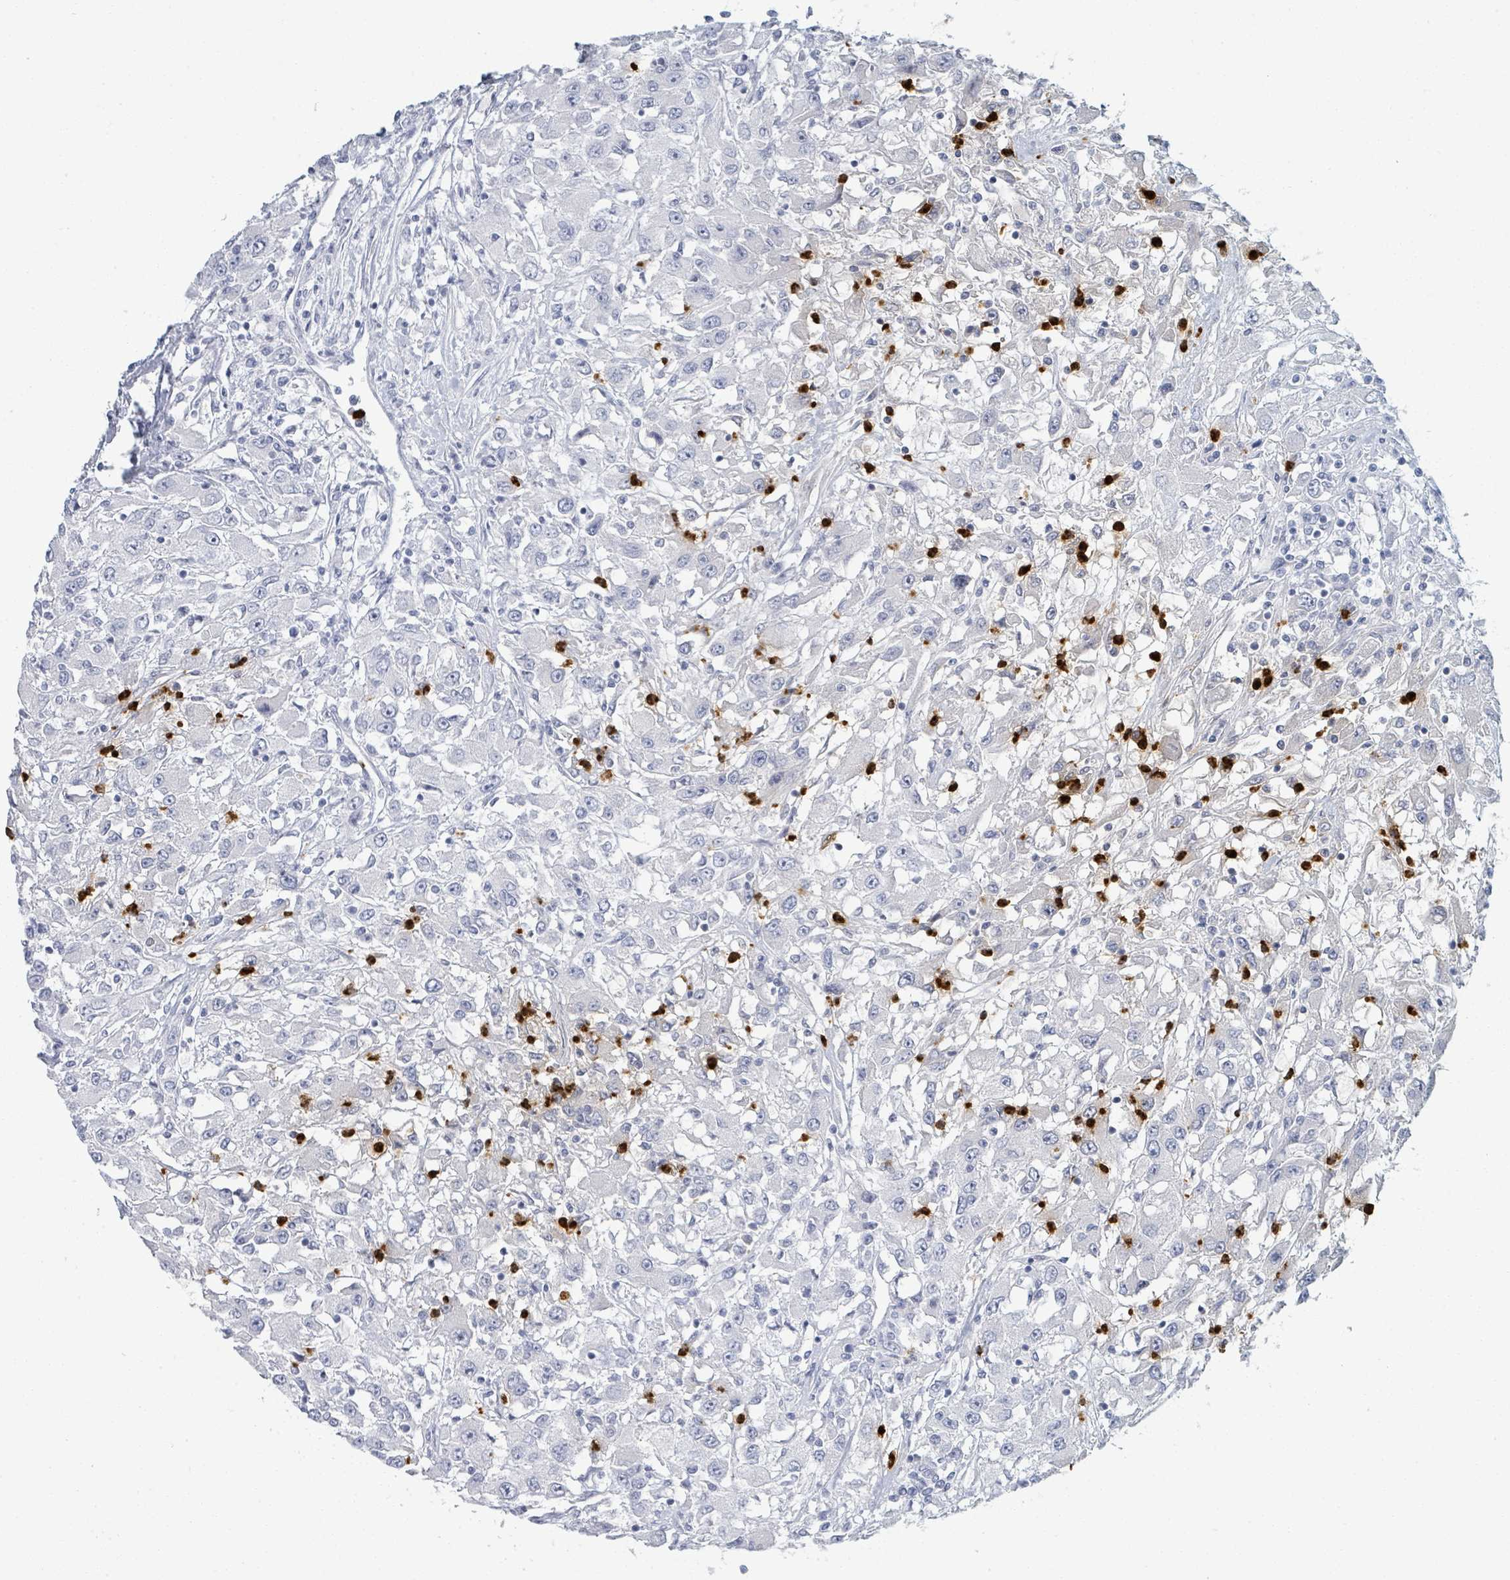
{"staining": {"intensity": "negative", "quantity": "none", "location": "none"}, "tissue": "renal cancer", "cell_type": "Tumor cells", "image_type": "cancer", "snomed": [{"axis": "morphology", "description": "Adenocarcinoma, NOS"}, {"axis": "topography", "description": "Kidney"}], "caption": "Tumor cells show no significant positivity in renal cancer. (DAB immunohistochemistry, high magnification).", "gene": "DEFA4", "patient": {"sex": "female", "age": 67}}